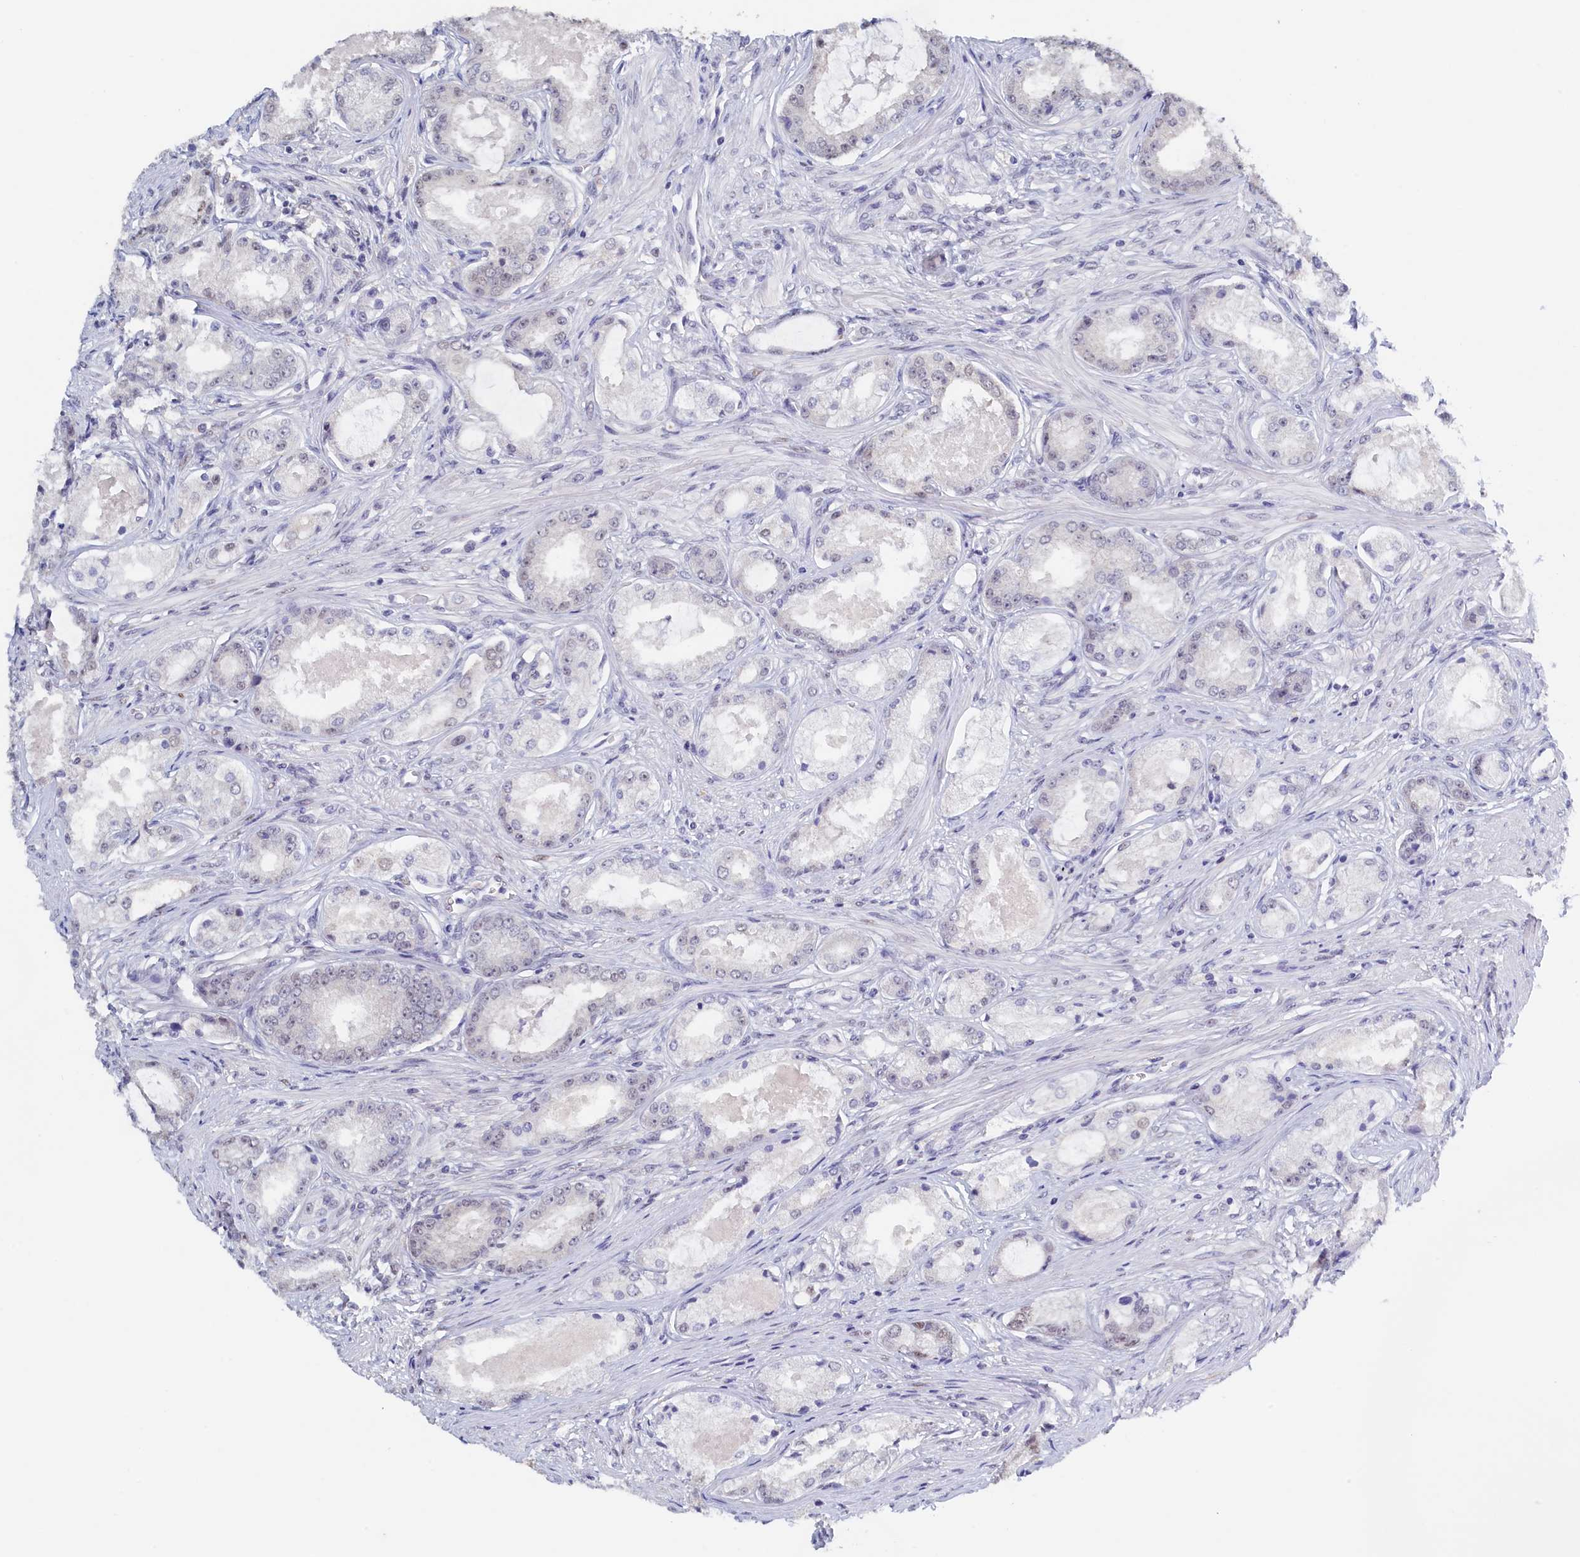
{"staining": {"intensity": "moderate", "quantity": "<25%", "location": "nuclear"}, "tissue": "prostate cancer", "cell_type": "Tumor cells", "image_type": "cancer", "snomed": [{"axis": "morphology", "description": "Adenocarcinoma, Low grade"}, {"axis": "topography", "description": "Prostate"}], "caption": "Human prostate low-grade adenocarcinoma stained for a protein (brown) reveals moderate nuclear positive positivity in approximately <25% of tumor cells.", "gene": "MOSPD3", "patient": {"sex": "male", "age": 68}}